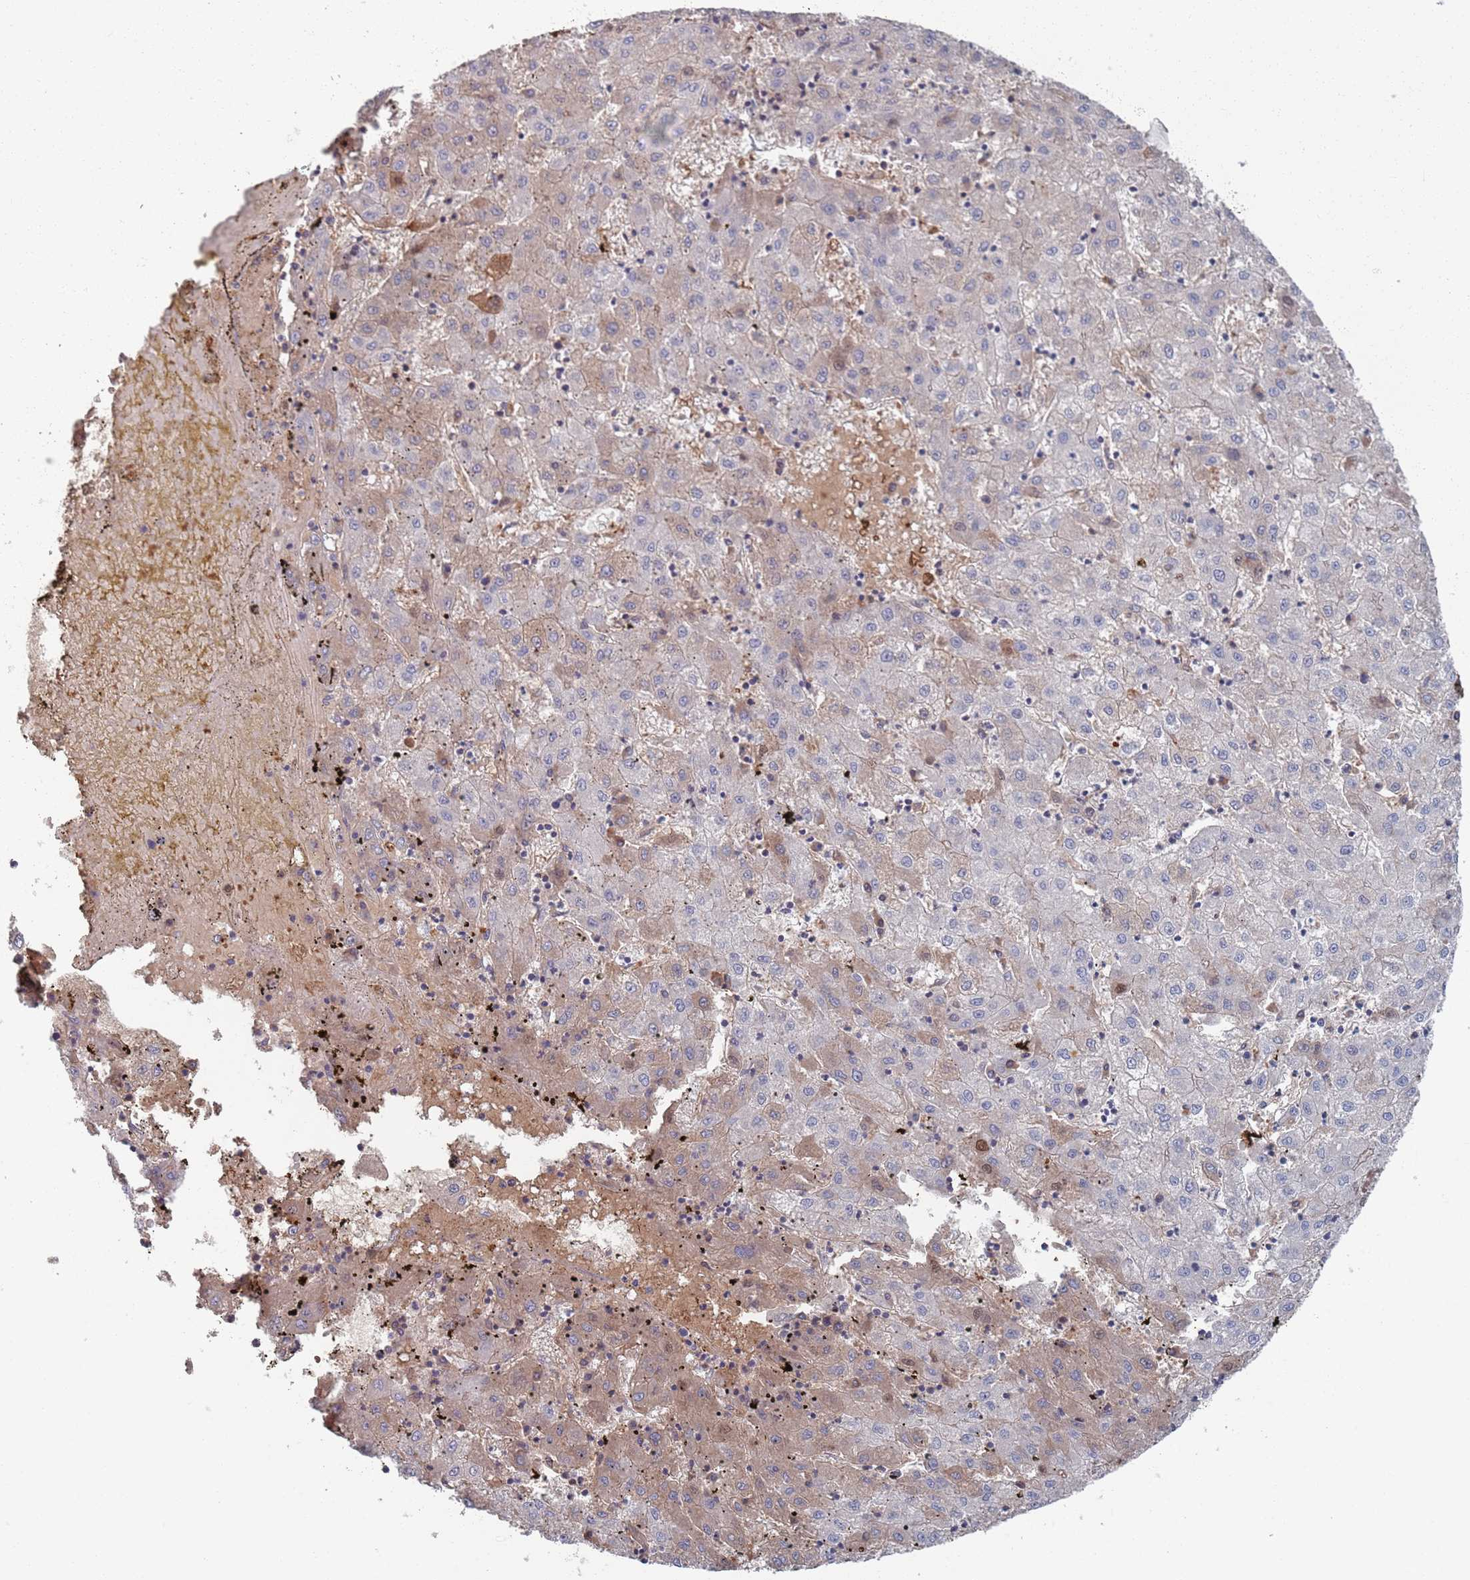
{"staining": {"intensity": "weak", "quantity": "<25%", "location": "cytoplasmic/membranous"}, "tissue": "liver cancer", "cell_type": "Tumor cells", "image_type": "cancer", "snomed": [{"axis": "morphology", "description": "Carcinoma, Hepatocellular, NOS"}, {"axis": "topography", "description": "Liver"}], "caption": "IHC histopathology image of liver cancer stained for a protein (brown), which reveals no staining in tumor cells.", "gene": "PLEKHA4", "patient": {"sex": "male", "age": 72}}